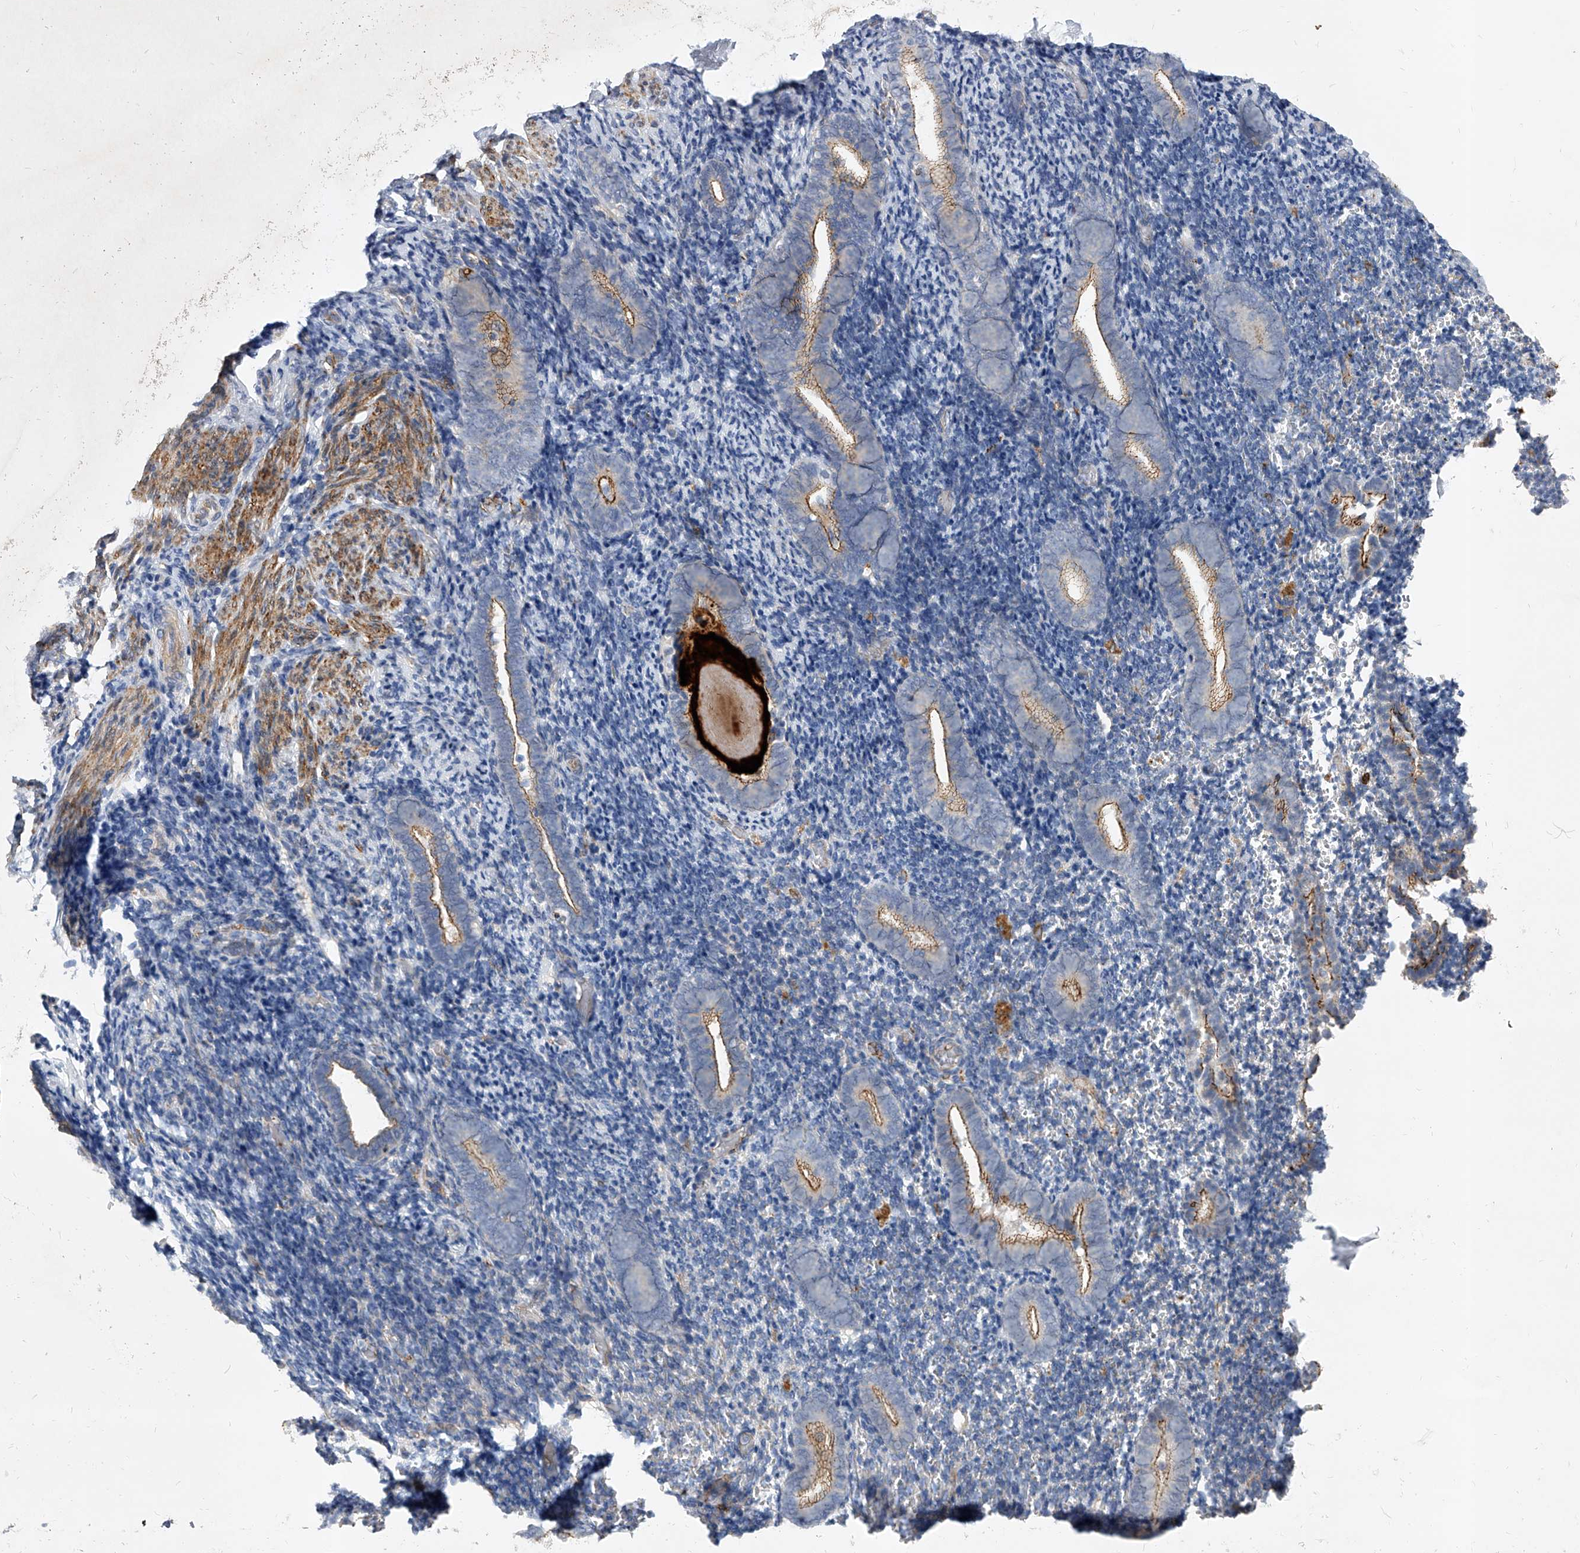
{"staining": {"intensity": "negative", "quantity": "none", "location": "none"}, "tissue": "endometrium", "cell_type": "Cells in endometrial stroma", "image_type": "normal", "snomed": [{"axis": "morphology", "description": "Normal tissue, NOS"}, {"axis": "topography", "description": "Endometrium"}], "caption": "Endometrium stained for a protein using immunohistochemistry shows no staining cells in endometrial stroma.", "gene": "ENSG00000250424", "patient": {"sex": "female", "age": 51}}